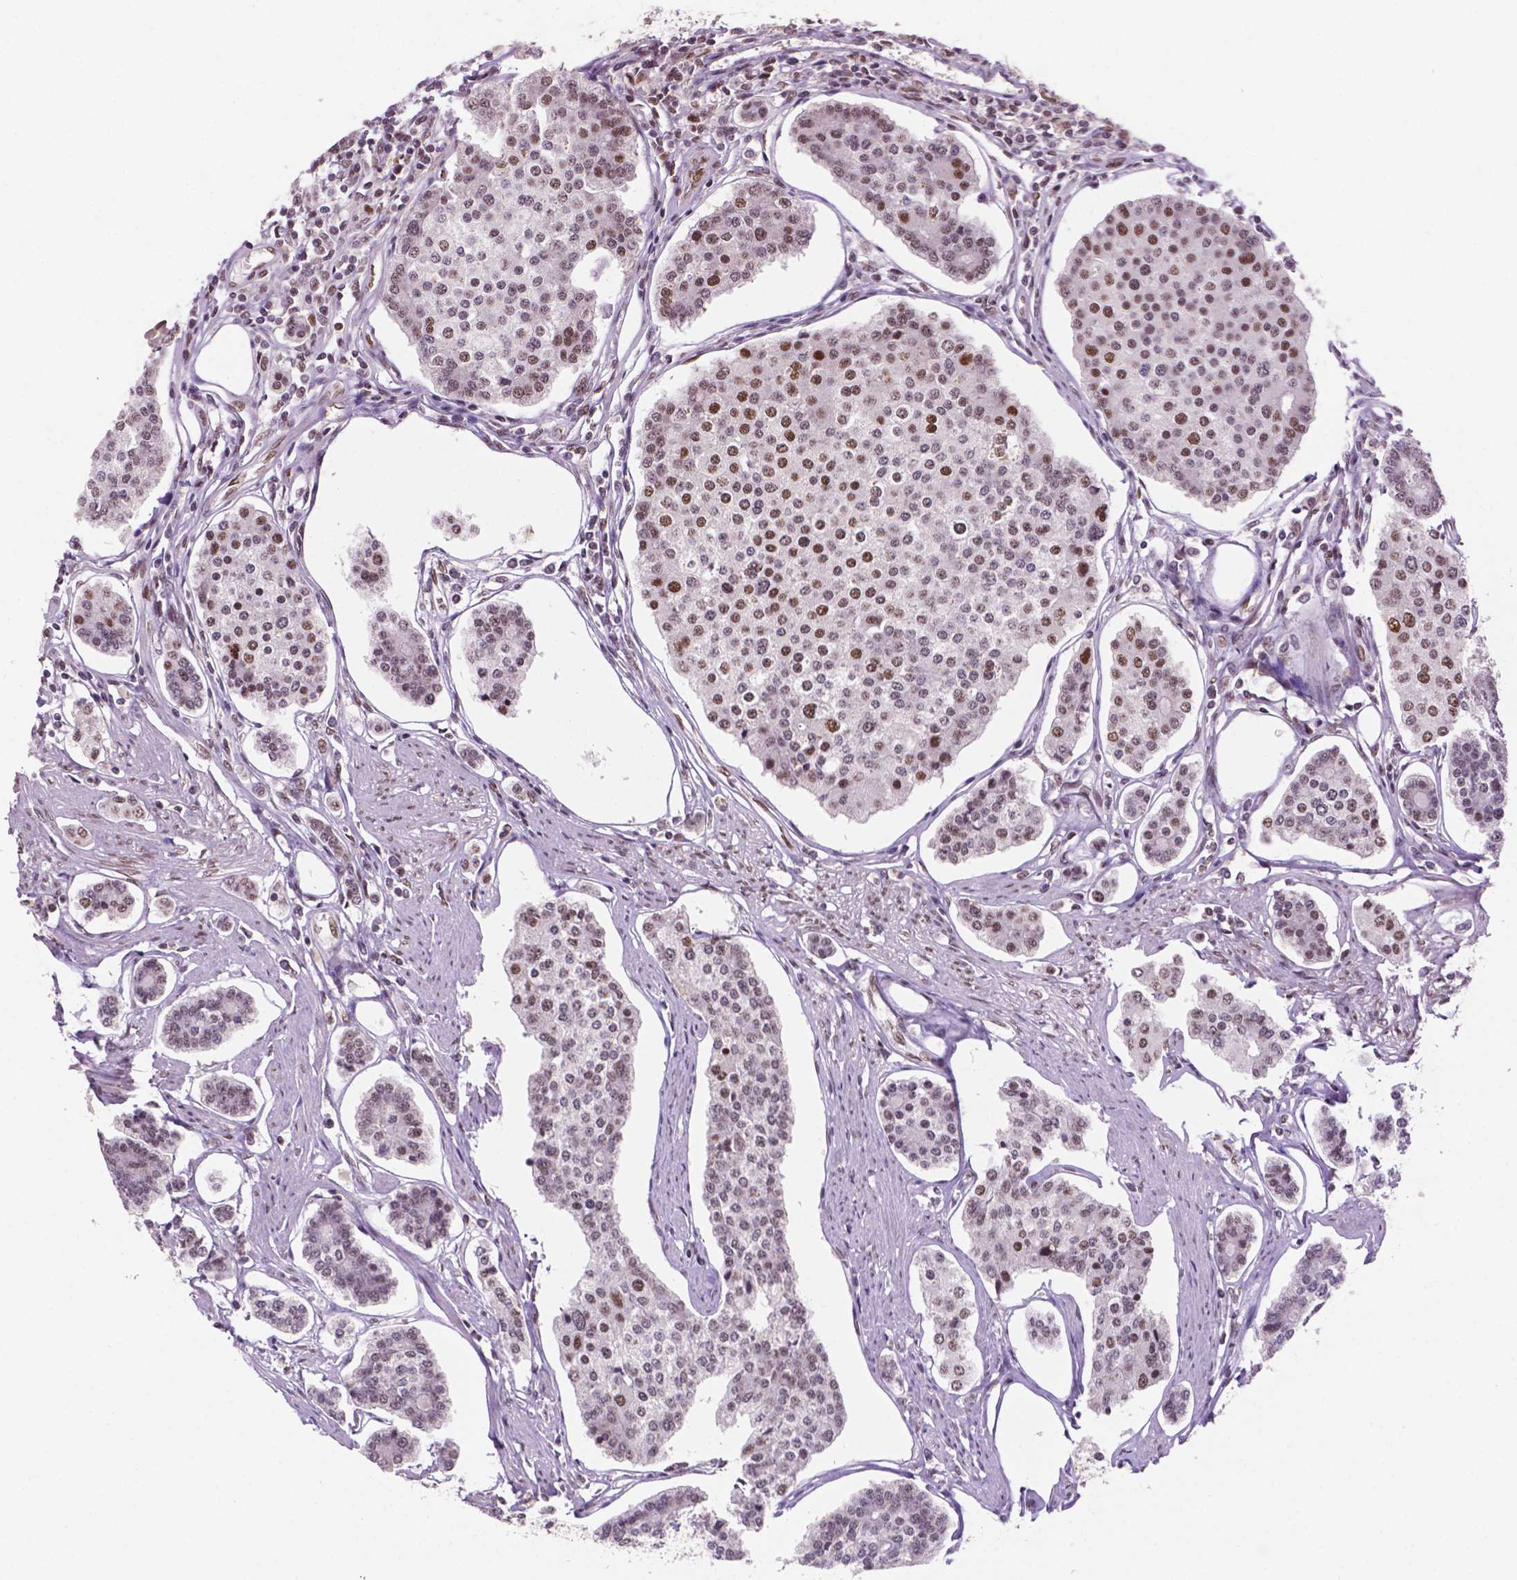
{"staining": {"intensity": "weak", "quantity": "<25%", "location": "nuclear"}, "tissue": "carcinoid", "cell_type": "Tumor cells", "image_type": "cancer", "snomed": [{"axis": "morphology", "description": "Carcinoid, malignant, NOS"}, {"axis": "topography", "description": "Small intestine"}], "caption": "Immunohistochemical staining of carcinoid reveals no significant staining in tumor cells.", "gene": "MLH1", "patient": {"sex": "female", "age": 65}}